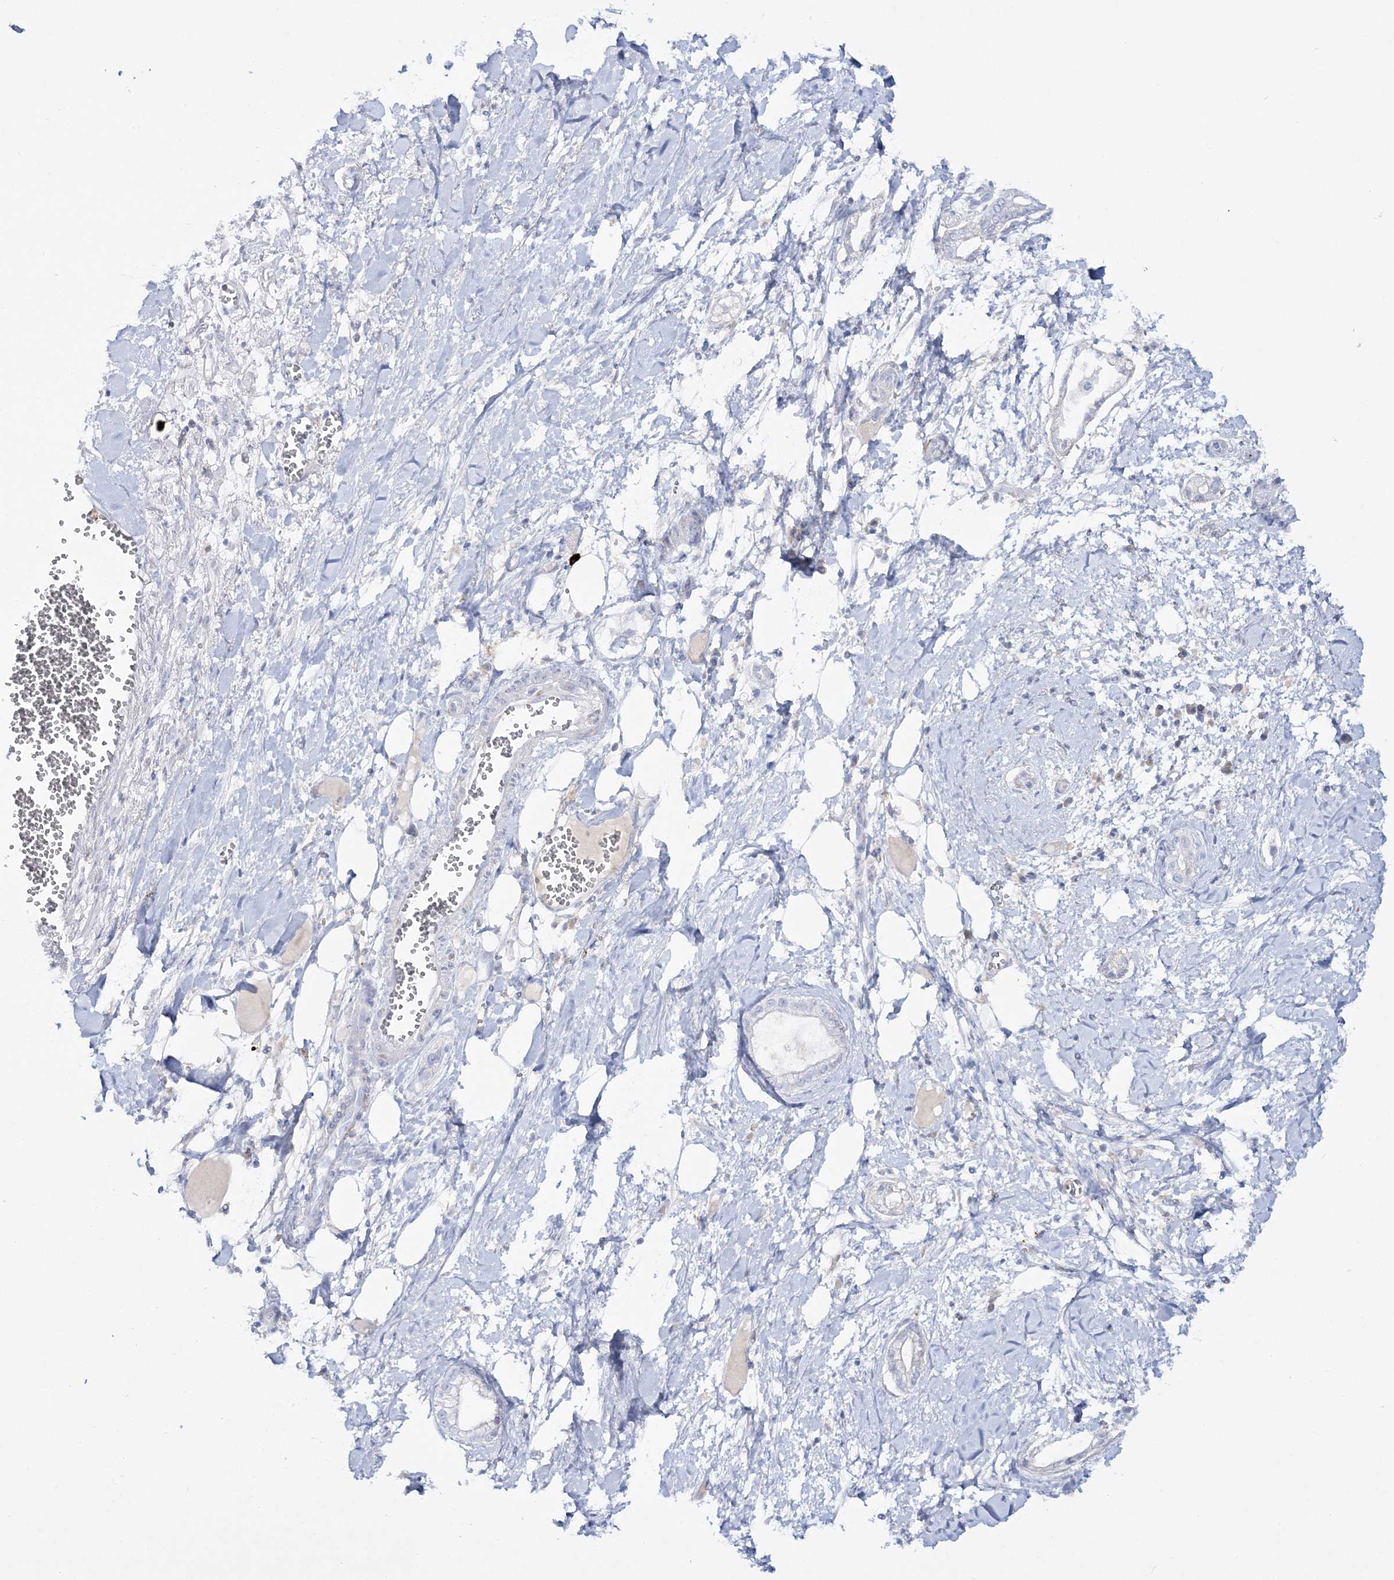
{"staining": {"intensity": "negative", "quantity": "none", "location": "none"}, "tissue": "pancreatic cancer", "cell_type": "Tumor cells", "image_type": "cancer", "snomed": [{"axis": "morphology", "description": "Adenocarcinoma, NOS"}, {"axis": "topography", "description": "Pancreas"}], "caption": "Pancreatic cancer stained for a protein using immunohistochemistry (IHC) shows no positivity tumor cells.", "gene": "WDSUB1", "patient": {"sex": "male", "age": 68}}